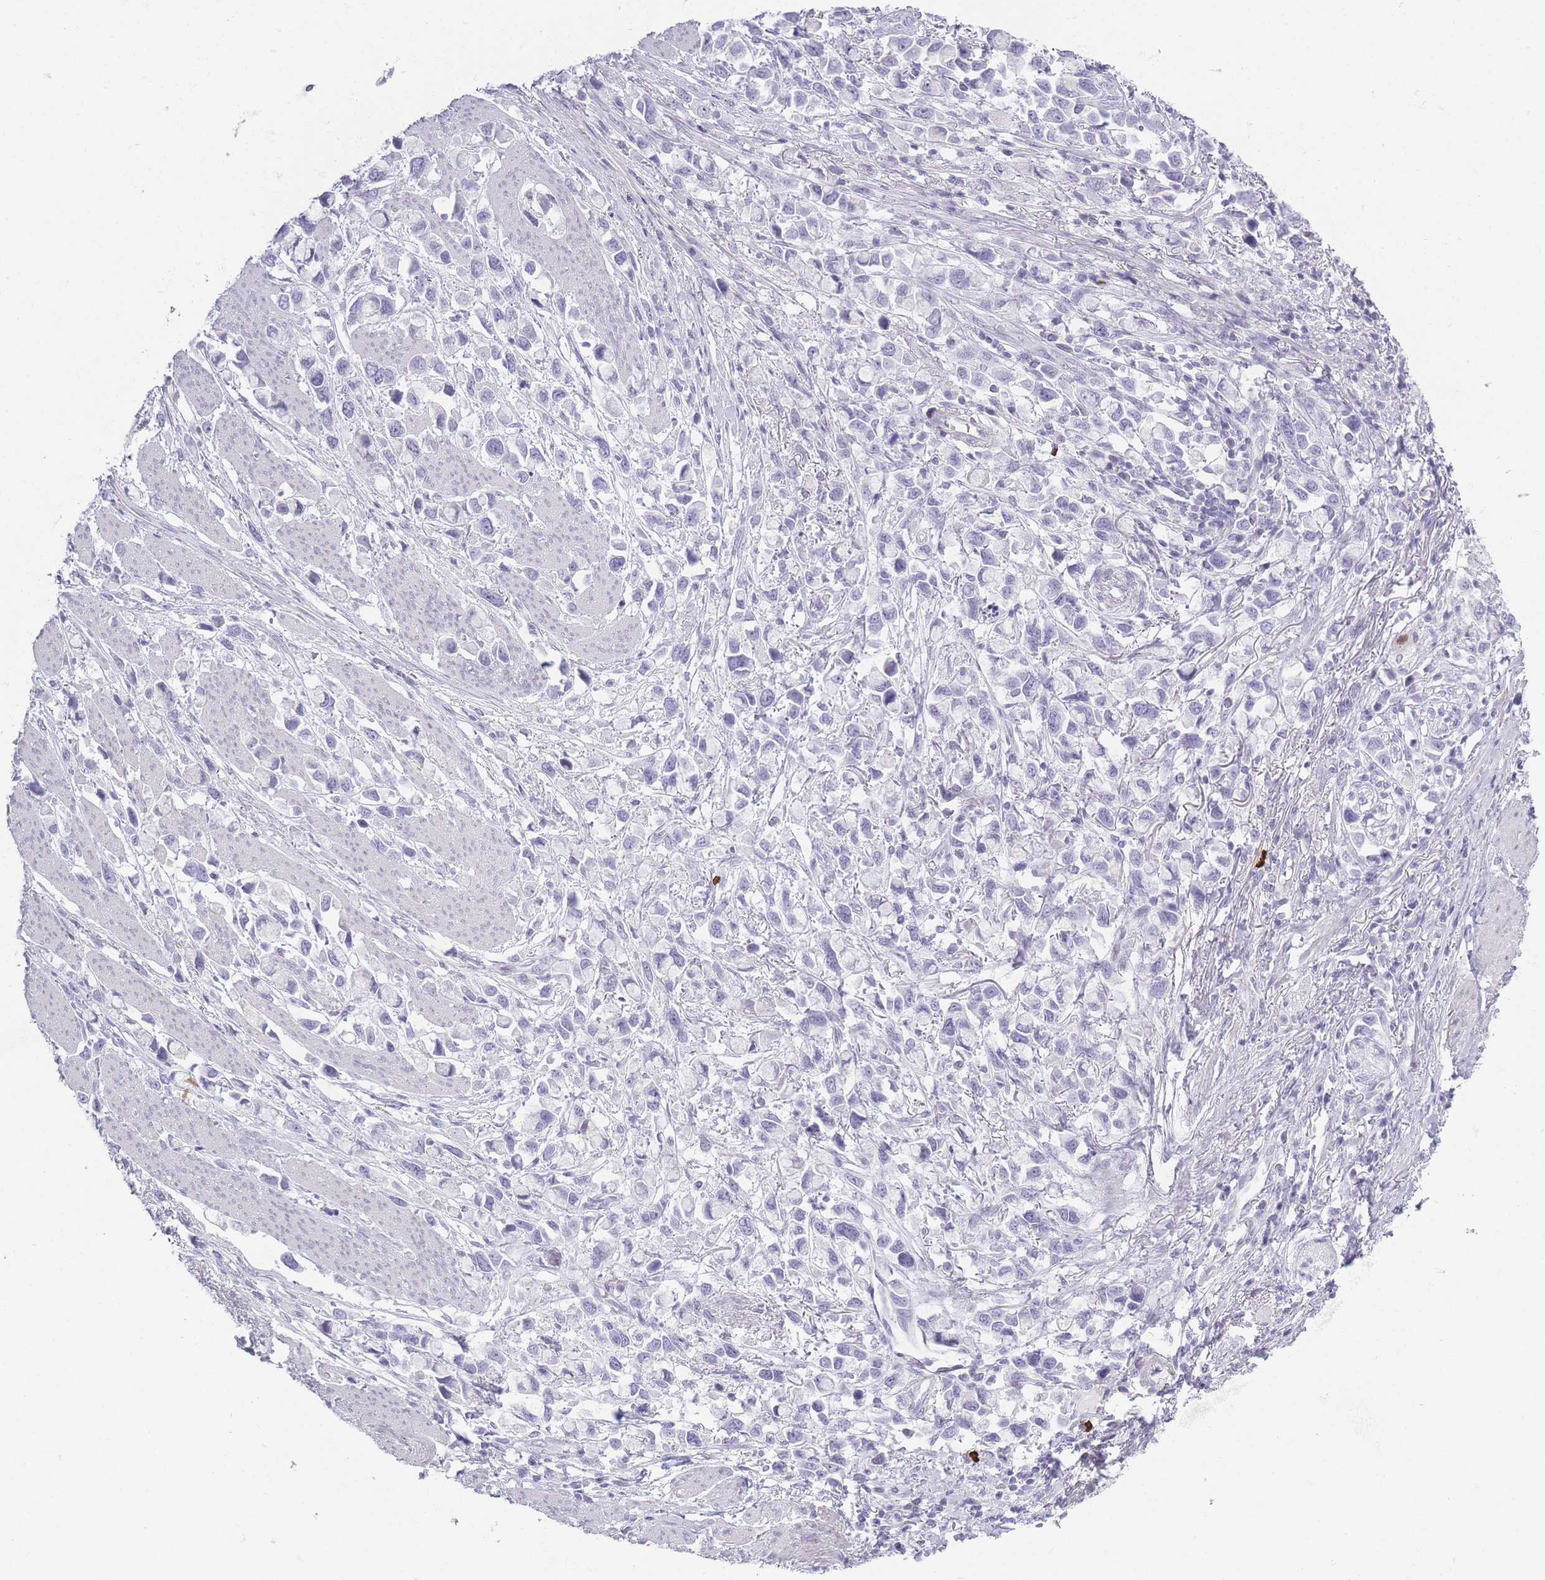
{"staining": {"intensity": "negative", "quantity": "none", "location": "none"}, "tissue": "stomach cancer", "cell_type": "Tumor cells", "image_type": "cancer", "snomed": [{"axis": "morphology", "description": "Adenocarcinoma, NOS"}, {"axis": "topography", "description": "Stomach"}], "caption": "Protein analysis of adenocarcinoma (stomach) reveals no significant staining in tumor cells.", "gene": "PLEKHG2", "patient": {"sex": "female", "age": 81}}